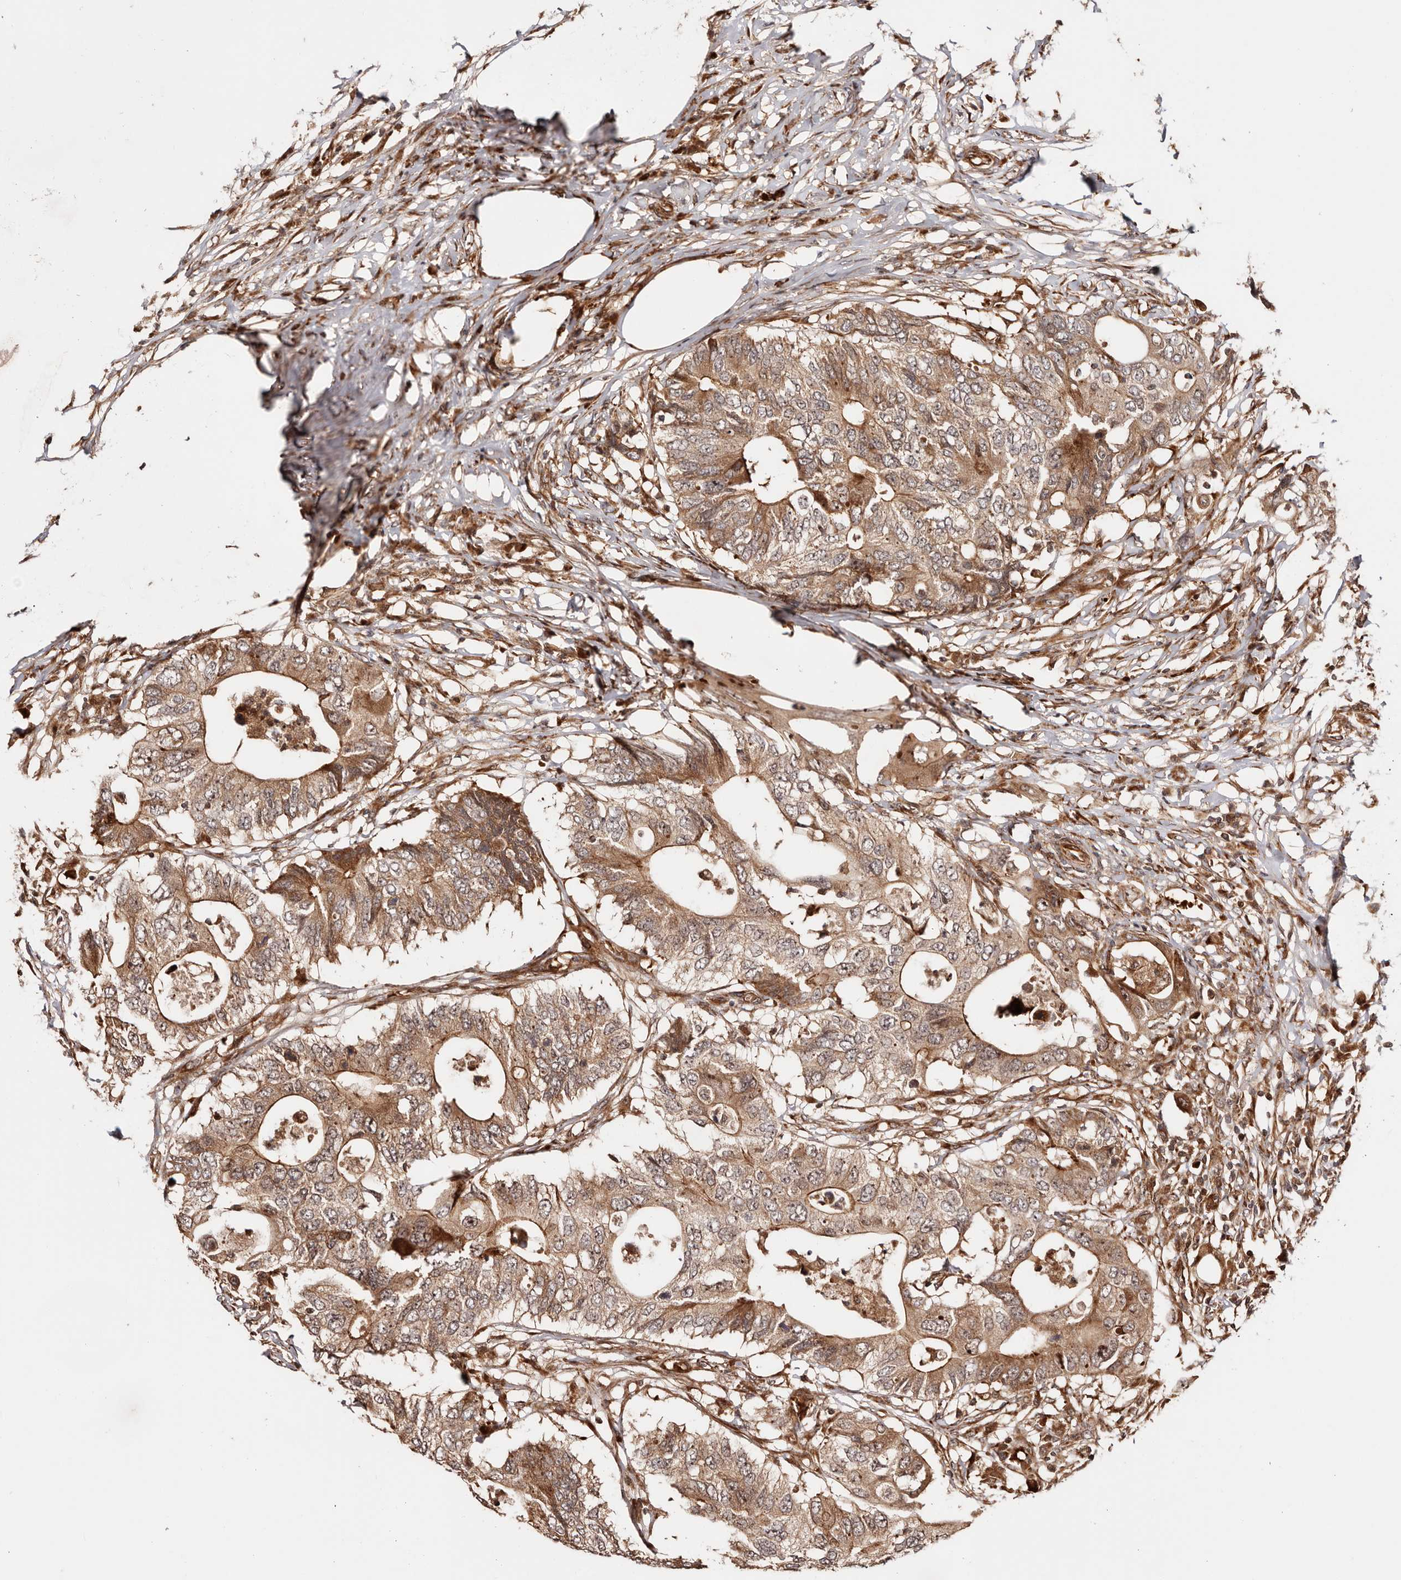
{"staining": {"intensity": "moderate", "quantity": ">75%", "location": "cytoplasmic/membranous"}, "tissue": "colorectal cancer", "cell_type": "Tumor cells", "image_type": "cancer", "snomed": [{"axis": "morphology", "description": "Adenocarcinoma, NOS"}, {"axis": "topography", "description": "Colon"}], "caption": "Tumor cells show medium levels of moderate cytoplasmic/membranous positivity in approximately >75% of cells in human colorectal adenocarcinoma.", "gene": "PTPN22", "patient": {"sex": "male", "age": 71}}